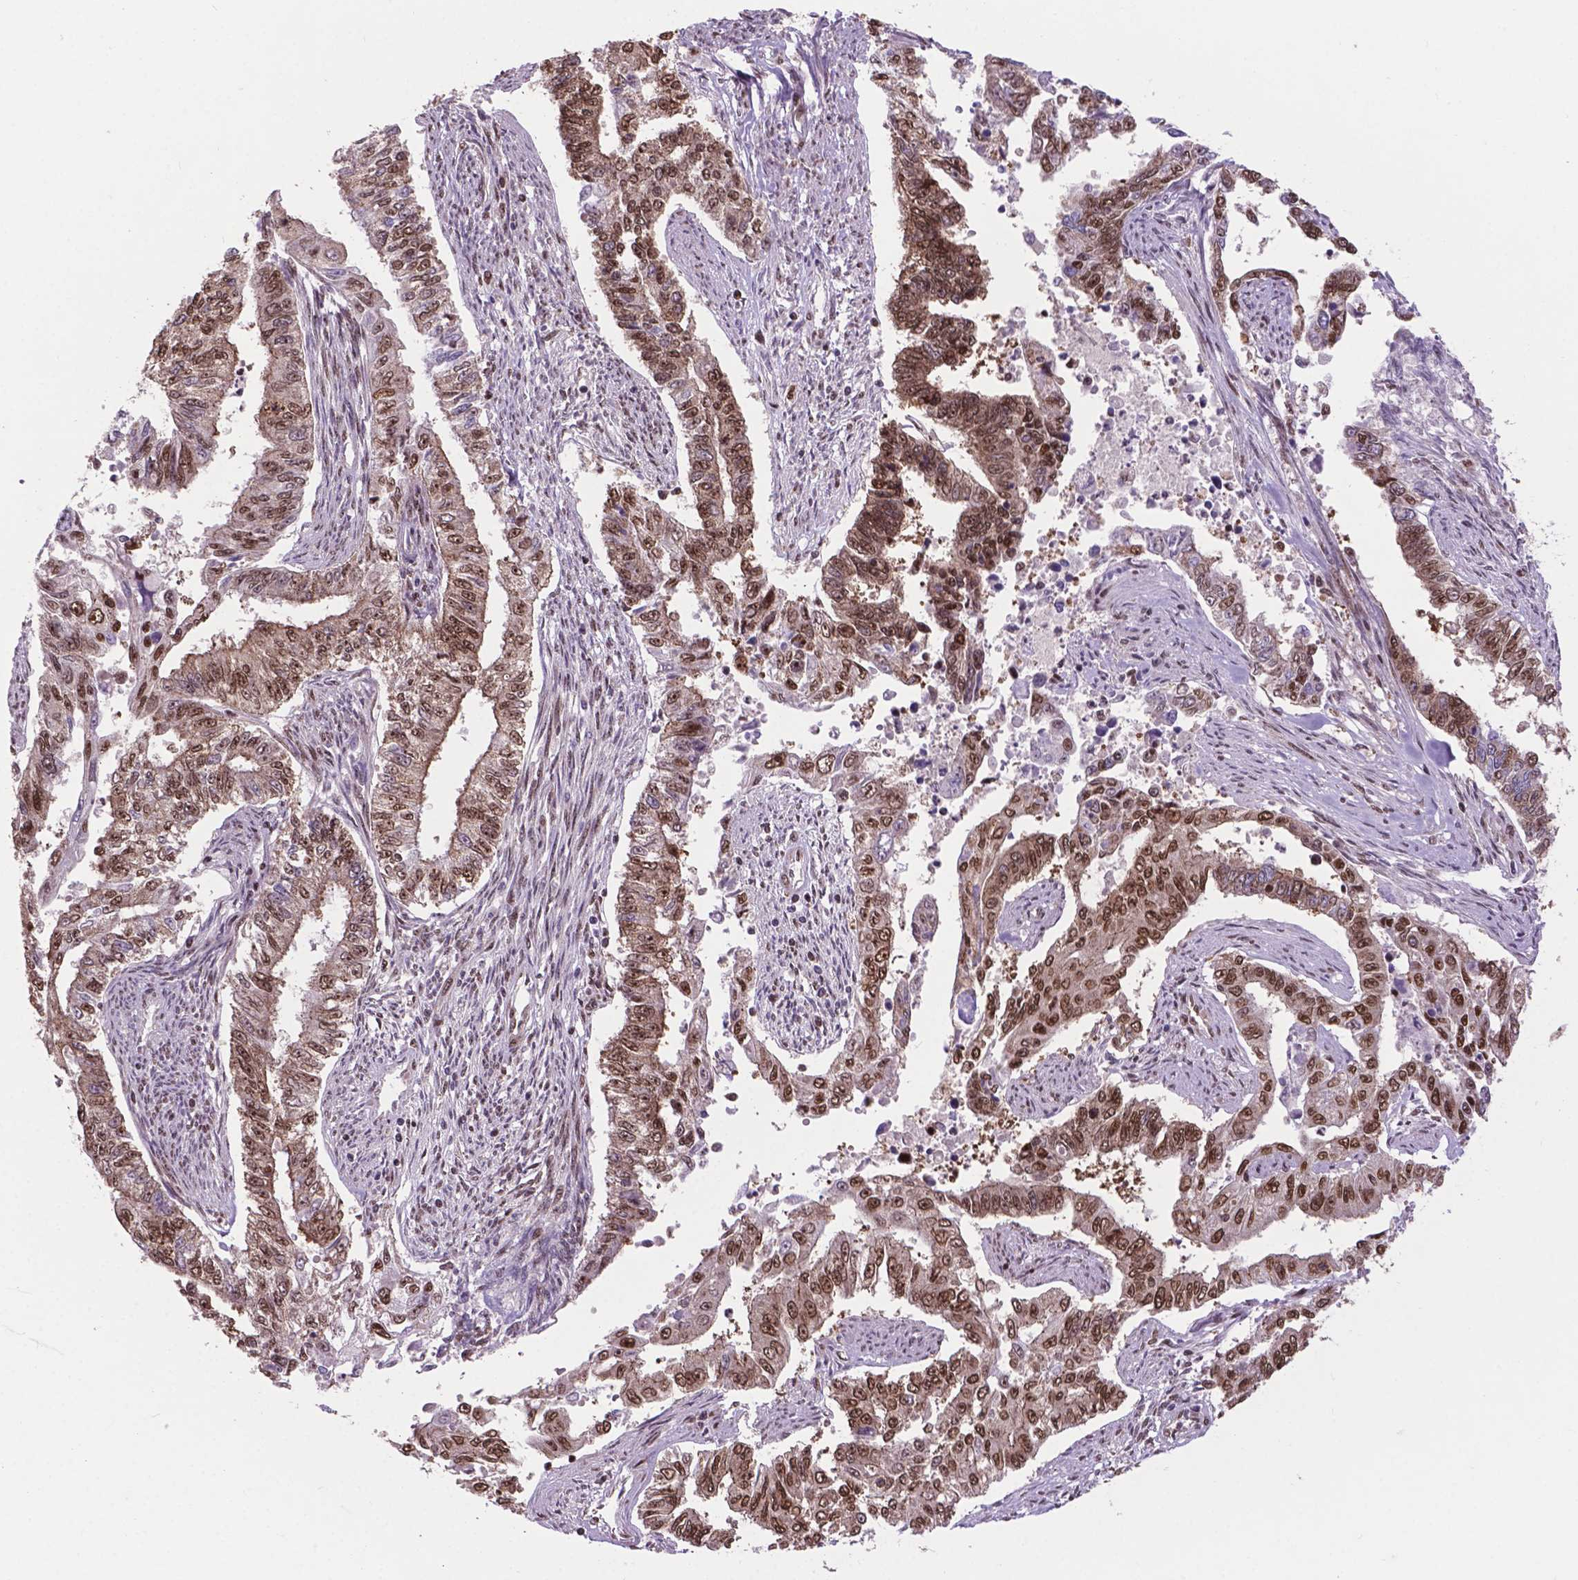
{"staining": {"intensity": "moderate", "quantity": ">75%", "location": "nuclear"}, "tissue": "endometrial cancer", "cell_type": "Tumor cells", "image_type": "cancer", "snomed": [{"axis": "morphology", "description": "Adenocarcinoma, NOS"}, {"axis": "topography", "description": "Uterus"}], "caption": "Endometrial adenocarcinoma stained with a protein marker reveals moderate staining in tumor cells.", "gene": "CSNK2A1", "patient": {"sex": "female", "age": 59}}